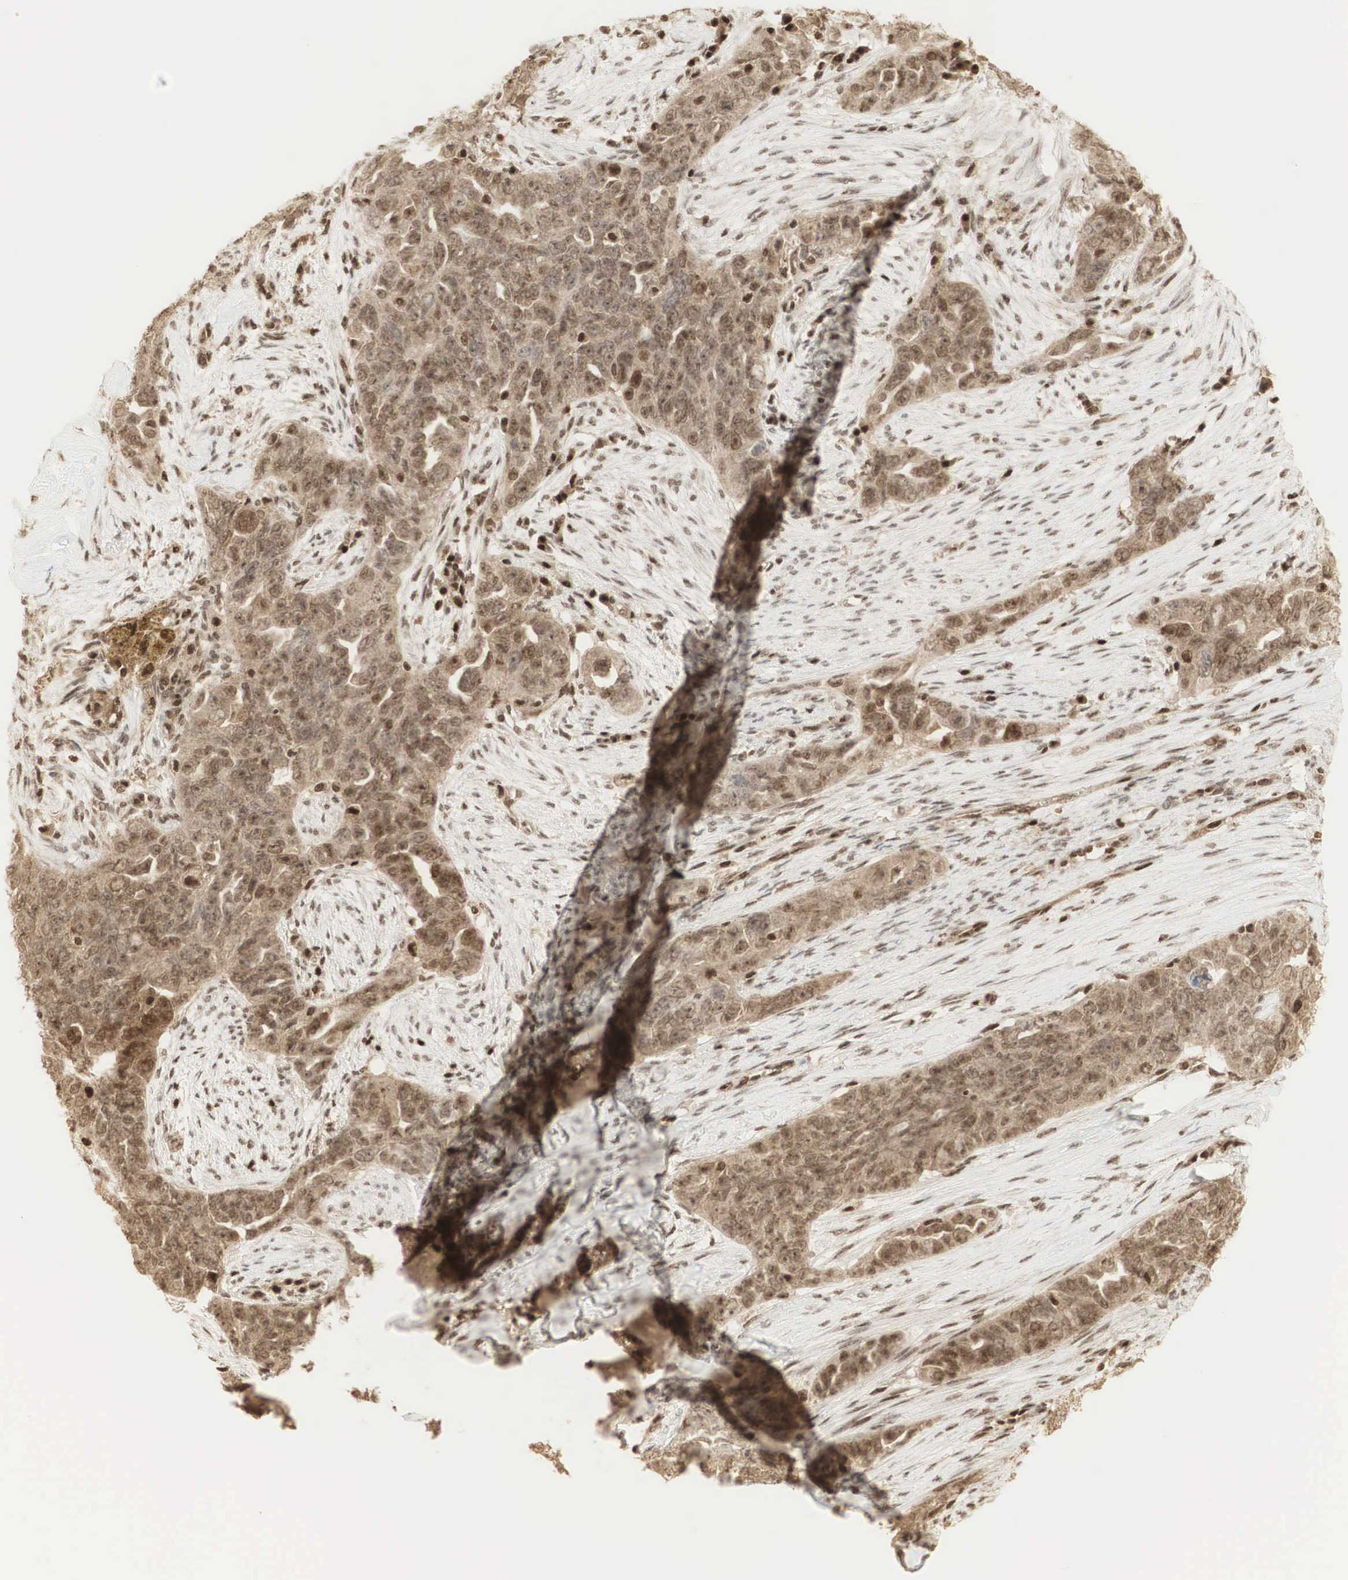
{"staining": {"intensity": "moderate", "quantity": "25%-75%", "location": "cytoplasmic/membranous,nuclear"}, "tissue": "ovarian cancer", "cell_type": "Tumor cells", "image_type": "cancer", "snomed": [{"axis": "morphology", "description": "Cystadenocarcinoma, serous, NOS"}, {"axis": "topography", "description": "Ovary"}], "caption": "Tumor cells reveal moderate cytoplasmic/membranous and nuclear staining in approximately 25%-75% of cells in ovarian serous cystadenocarcinoma. The staining is performed using DAB (3,3'-diaminobenzidine) brown chromogen to label protein expression. The nuclei are counter-stained blue using hematoxylin.", "gene": "RNF113A", "patient": {"sex": "female", "age": 63}}